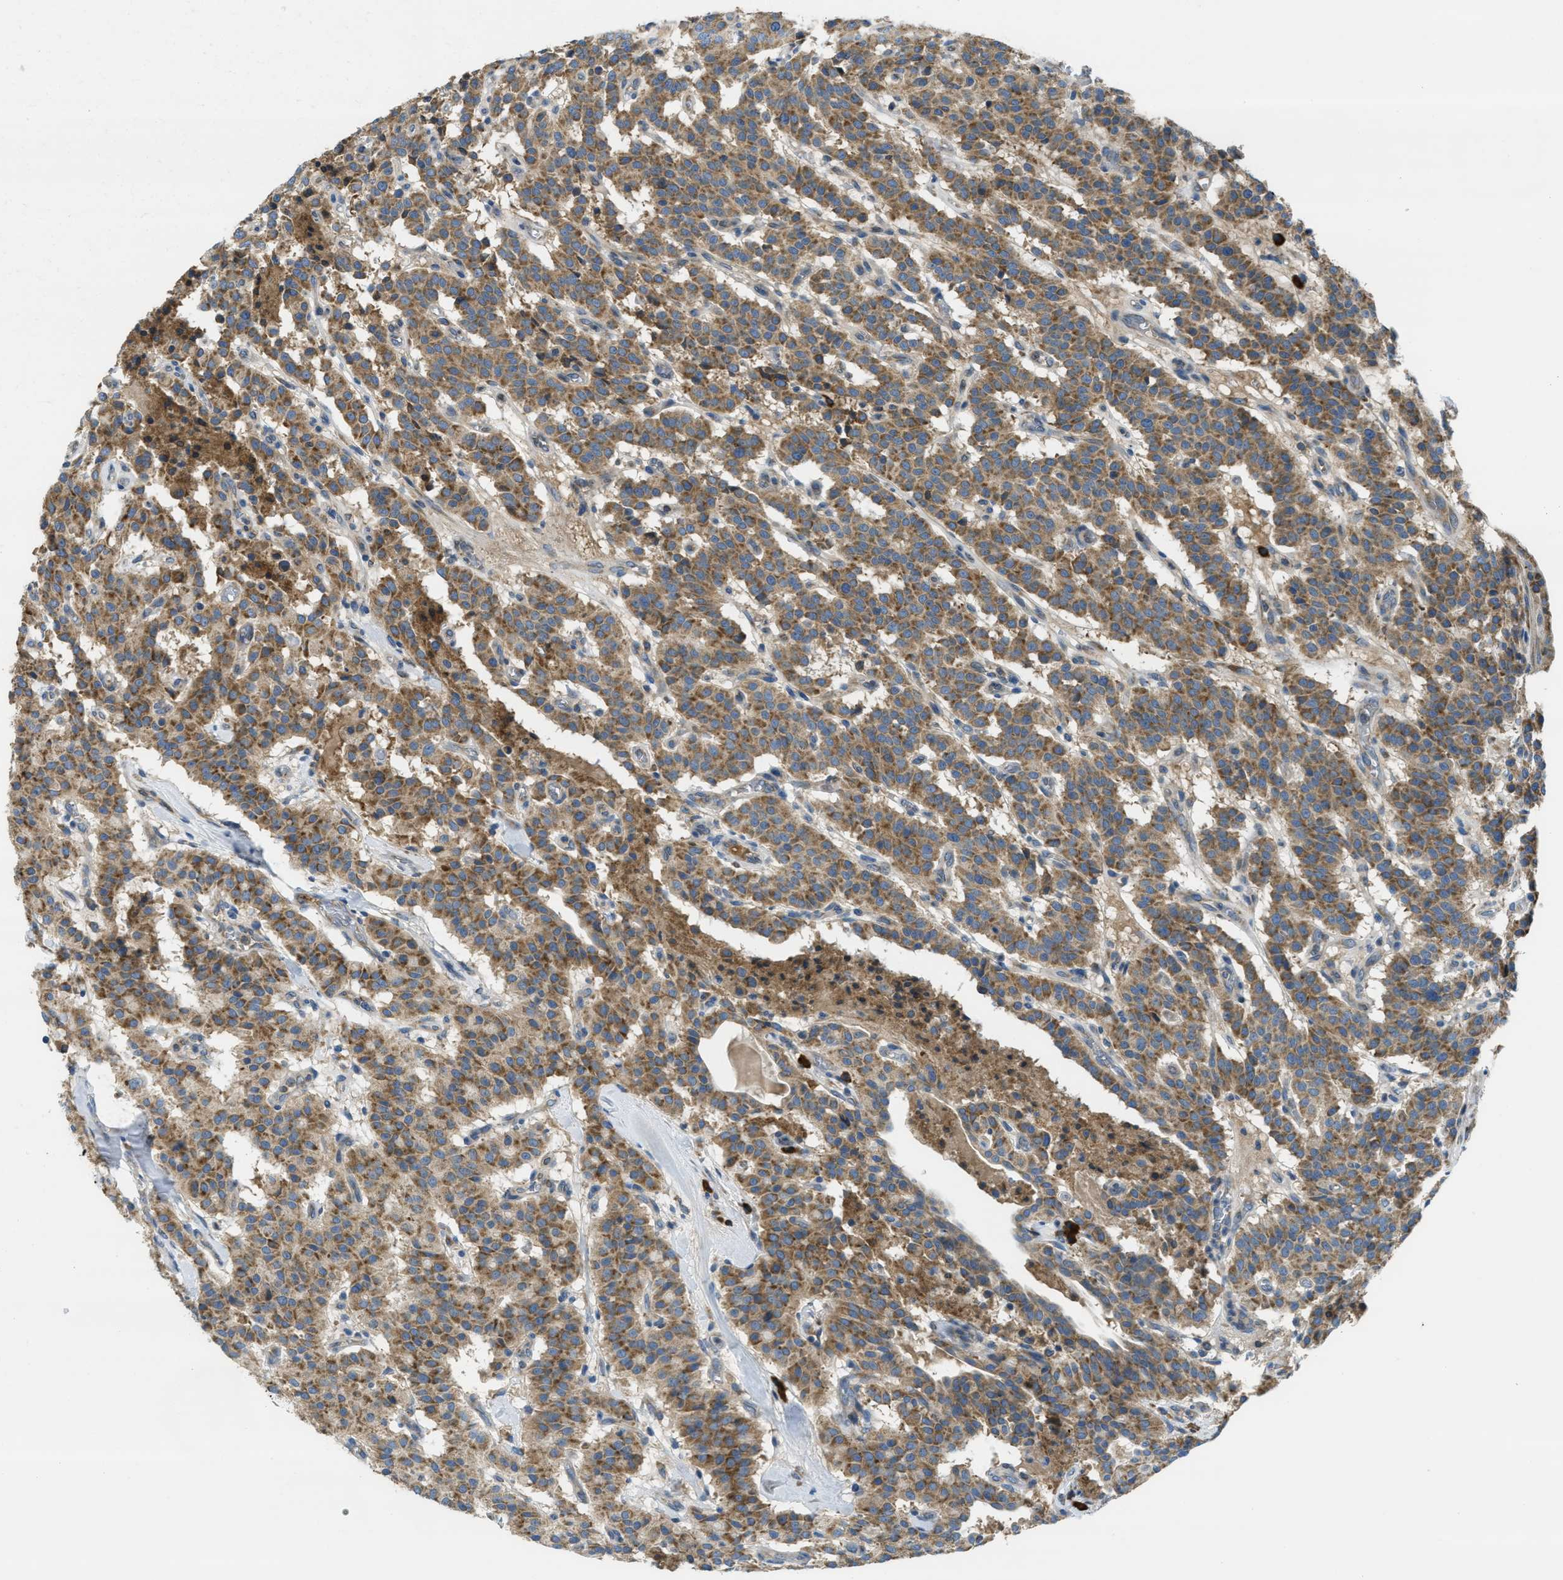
{"staining": {"intensity": "moderate", "quantity": ">75%", "location": "cytoplasmic/membranous"}, "tissue": "carcinoid", "cell_type": "Tumor cells", "image_type": "cancer", "snomed": [{"axis": "morphology", "description": "Carcinoid, malignant, NOS"}, {"axis": "topography", "description": "Lung"}], "caption": "This is a photomicrograph of immunohistochemistry staining of carcinoid, which shows moderate staining in the cytoplasmic/membranous of tumor cells.", "gene": "SSR1", "patient": {"sex": "male", "age": 30}}